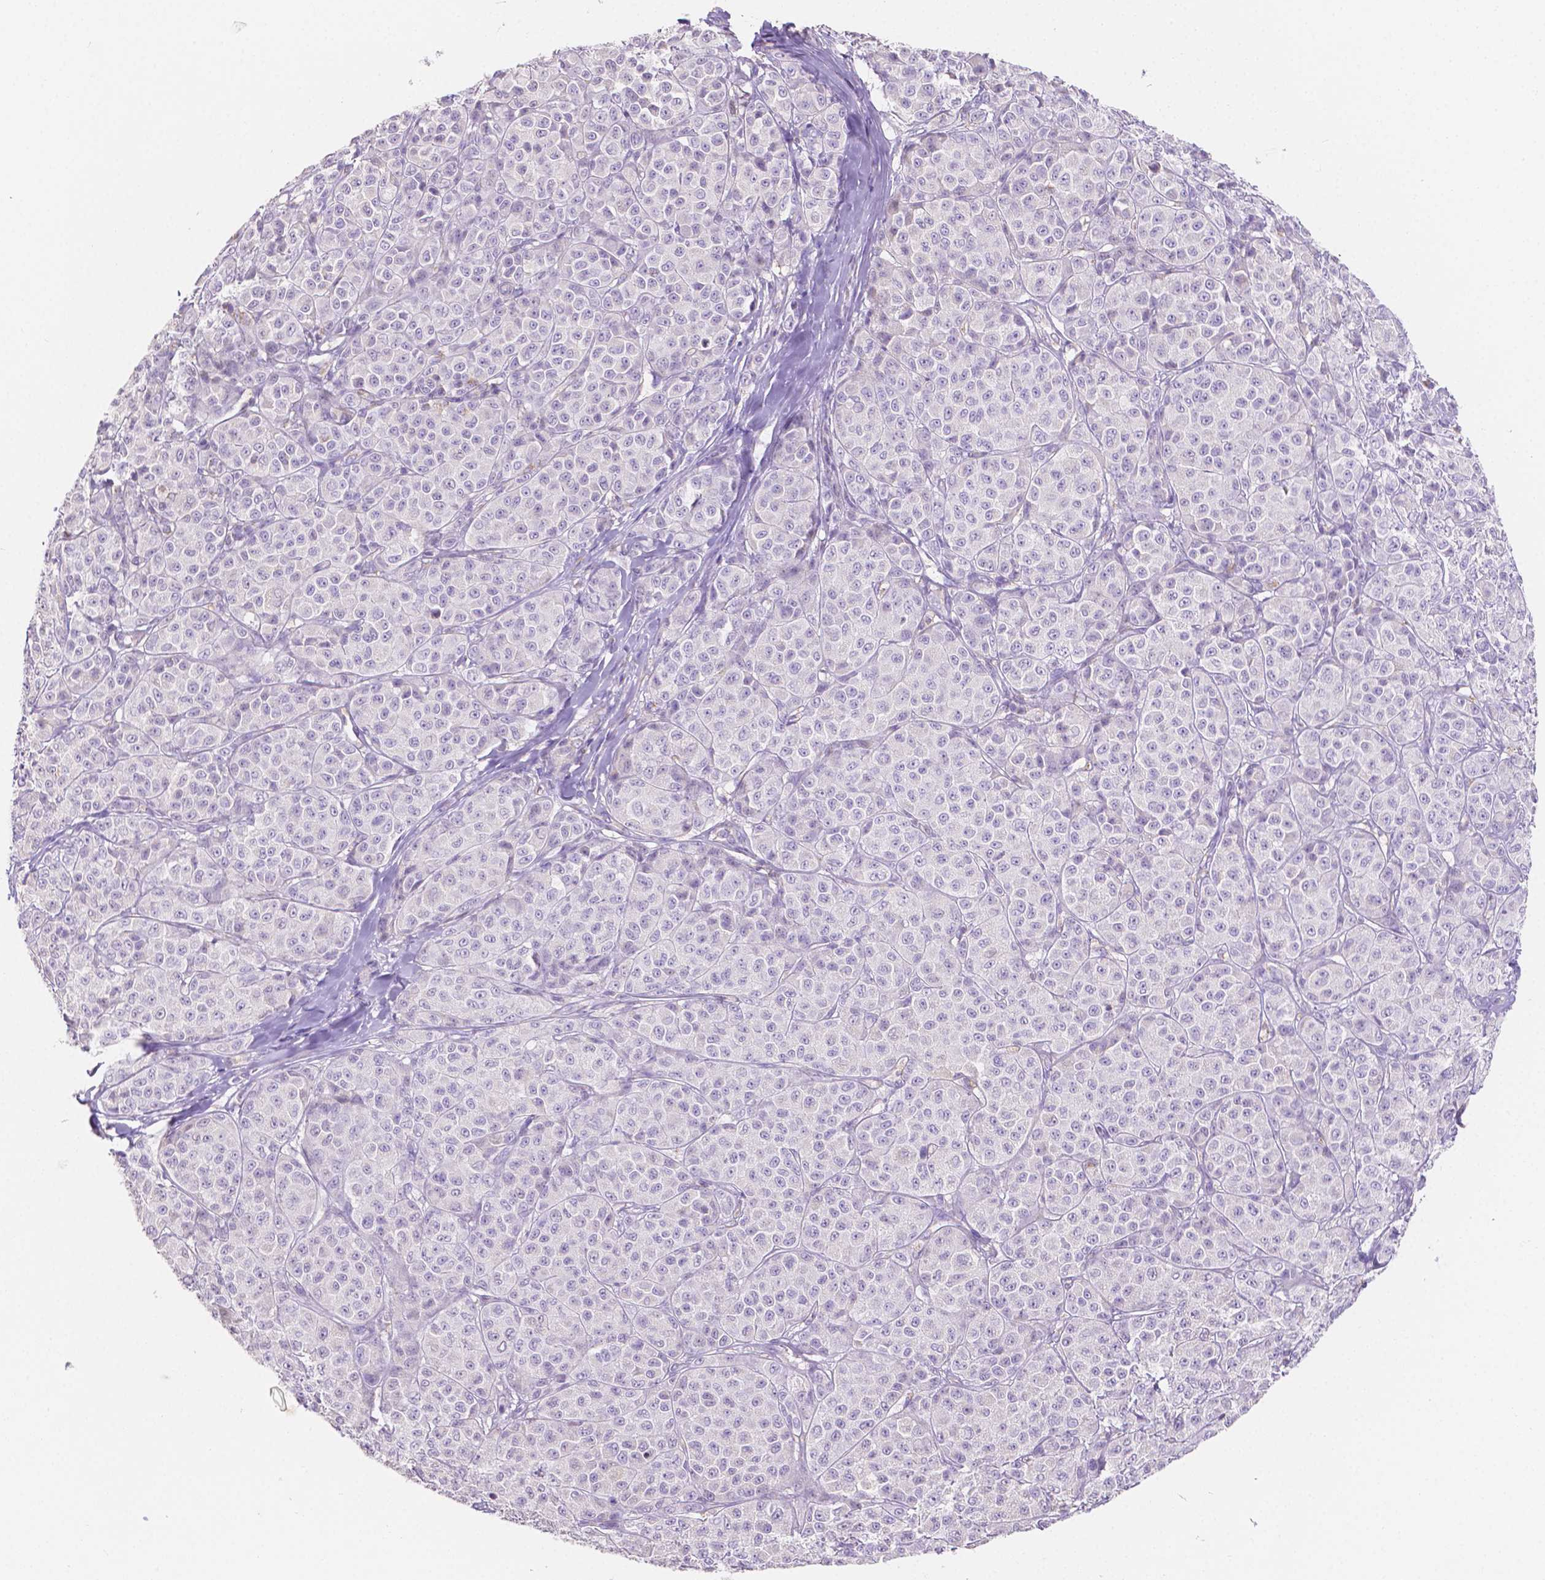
{"staining": {"intensity": "negative", "quantity": "none", "location": "none"}, "tissue": "melanoma", "cell_type": "Tumor cells", "image_type": "cancer", "snomed": [{"axis": "morphology", "description": "Malignant melanoma, NOS"}, {"axis": "topography", "description": "Skin"}], "caption": "Immunohistochemical staining of malignant melanoma demonstrates no significant staining in tumor cells.", "gene": "TMEM130", "patient": {"sex": "male", "age": 89}}